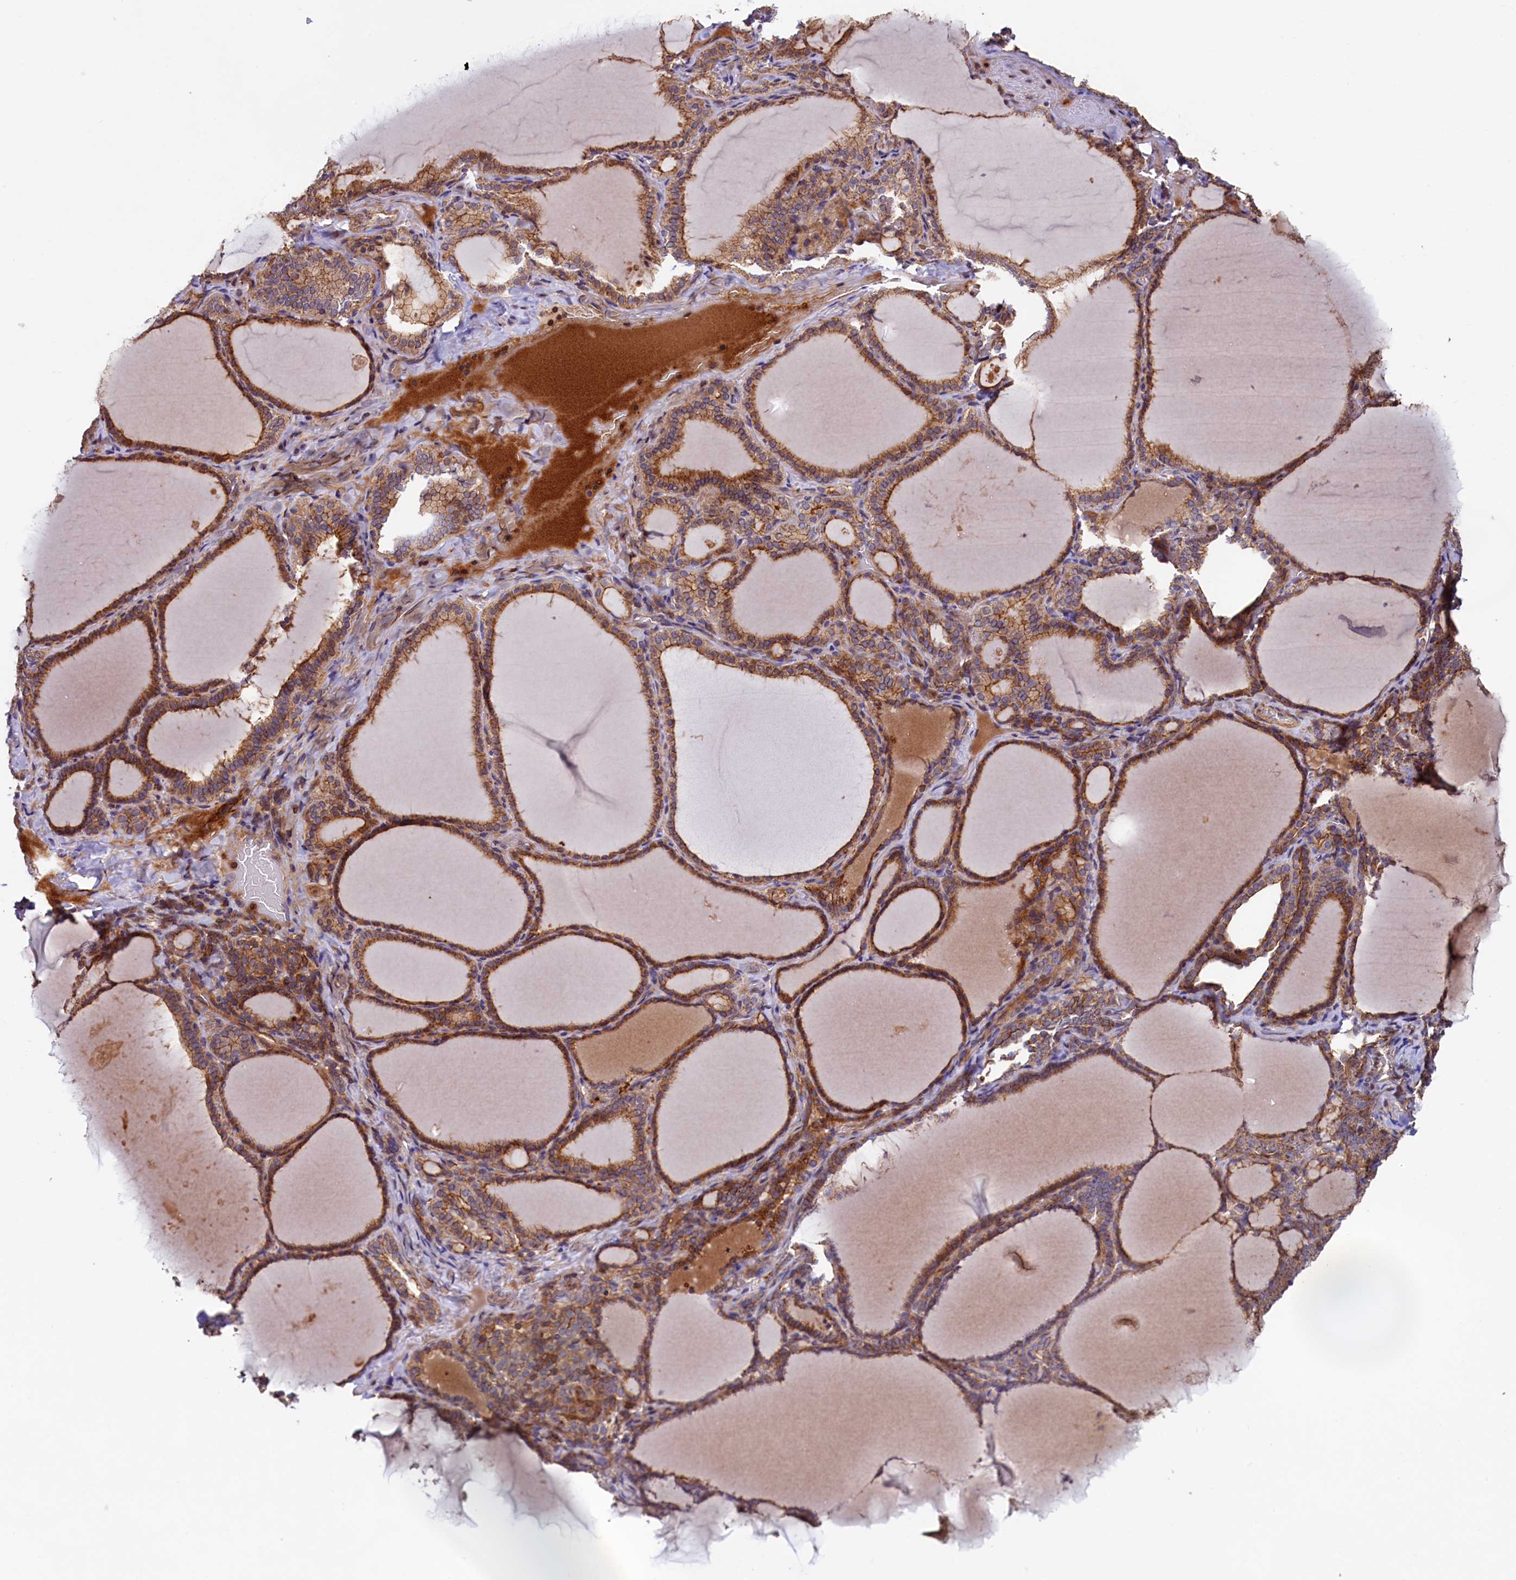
{"staining": {"intensity": "moderate", "quantity": ">75%", "location": "cytoplasmic/membranous"}, "tissue": "thyroid gland", "cell_type": "Glandular cells", "image_type": "normal", "snomed": [{"axis": "morphology", "description": "Normal tissue, NOS"}, {"axis": "topography", "description": "Thyroid gland"}], "caption": "IHC histopathology image of unremarkable thyroid gland: human thyroid gland stained using immunohistochemistry (IHC) demonstrates medium levels of moderate protein expression localized specifically in the cytoplasmic/membranous of glandular cells, appearing as a cytoplasmic/membranous brown color.", "gene": "DUOXA1", "patient": {"sex": "female", "age": 39}}